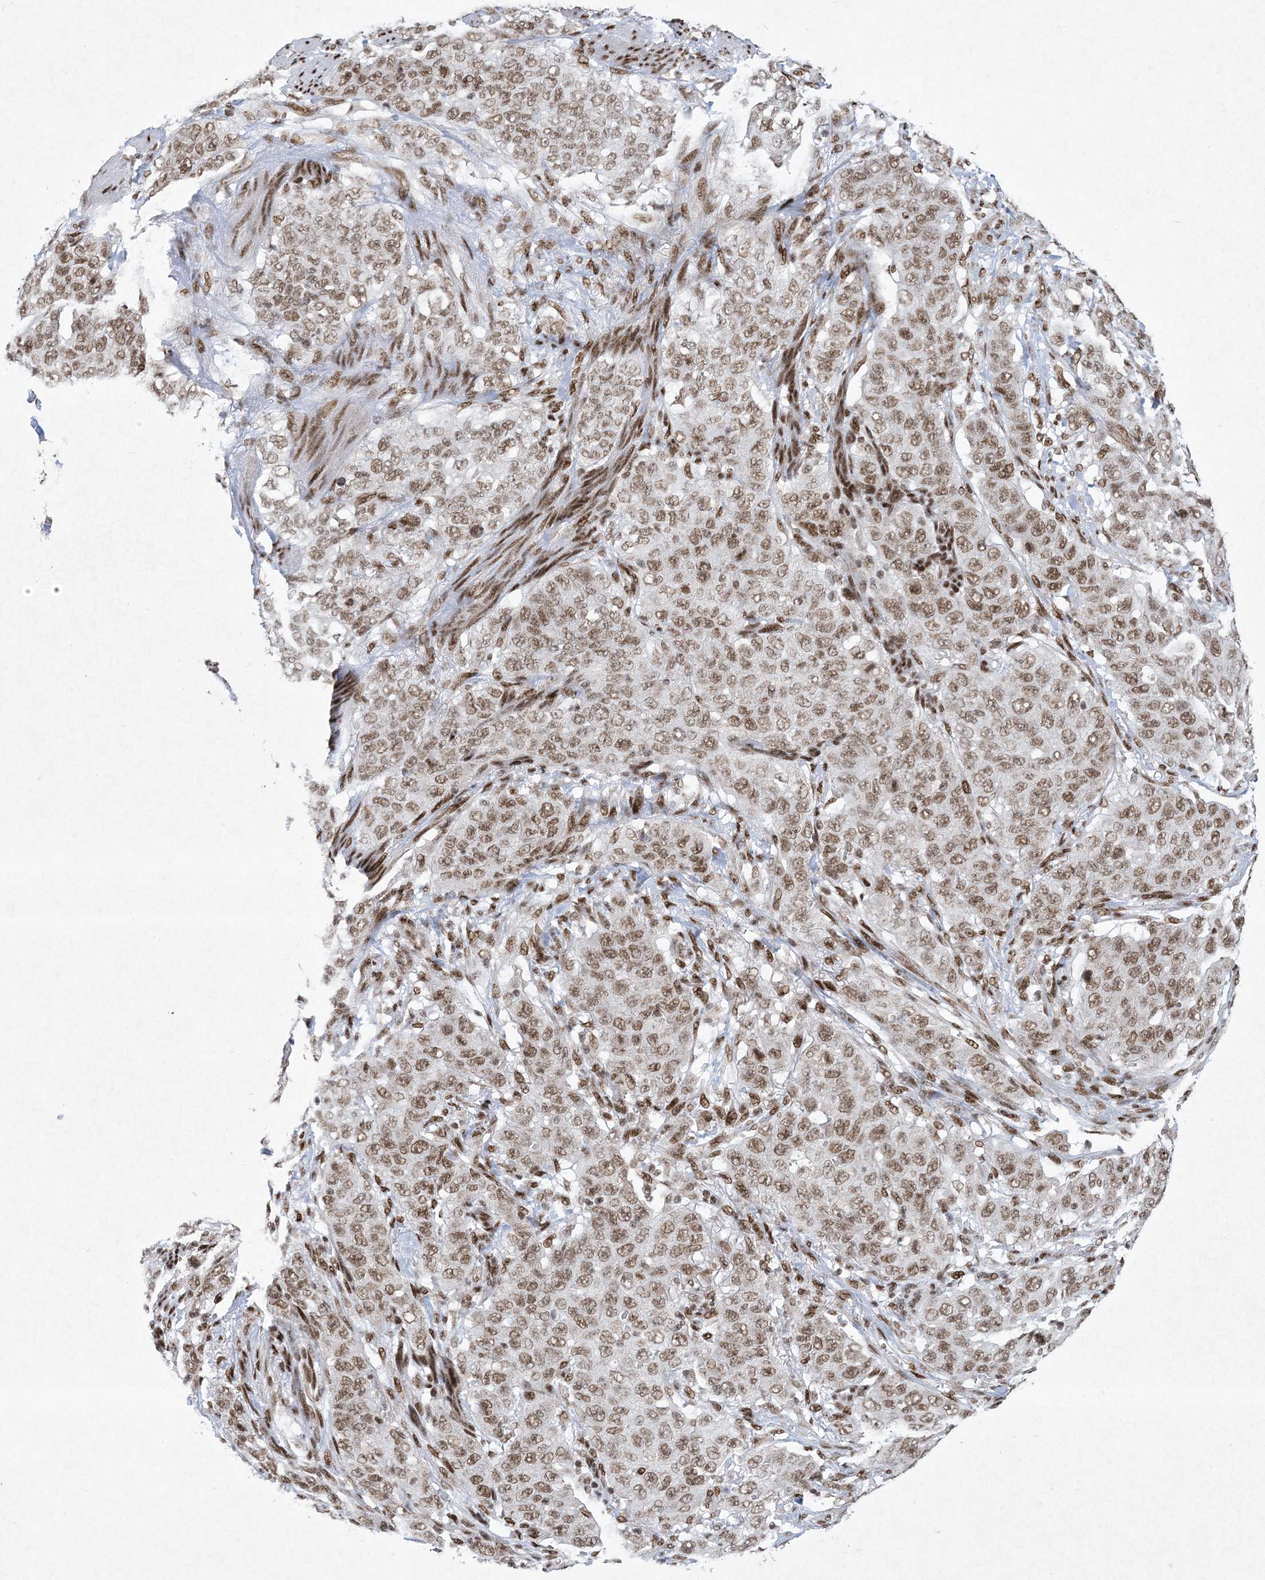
{"staining": {"intensity": "moderate", "quantity": ">75%", "location": "nuclear"}, "tissue": "stomach cancer", "cell_type": "Tumor cells", "image_type": "cancer", "snomed": [{"axis": "morphology", "description": "Adenocarcinoma, NOS"}, {"axis": "topography", "description": "Stomach"}], "caption": "Stomach cancer (adenocarcinoma) stained with a brown dye reveals moderate nuclear positive expression in approximately >75% of tumor cells.", "gene": "PKNOX2", "patient": {"sex": "male", "age": 48}}